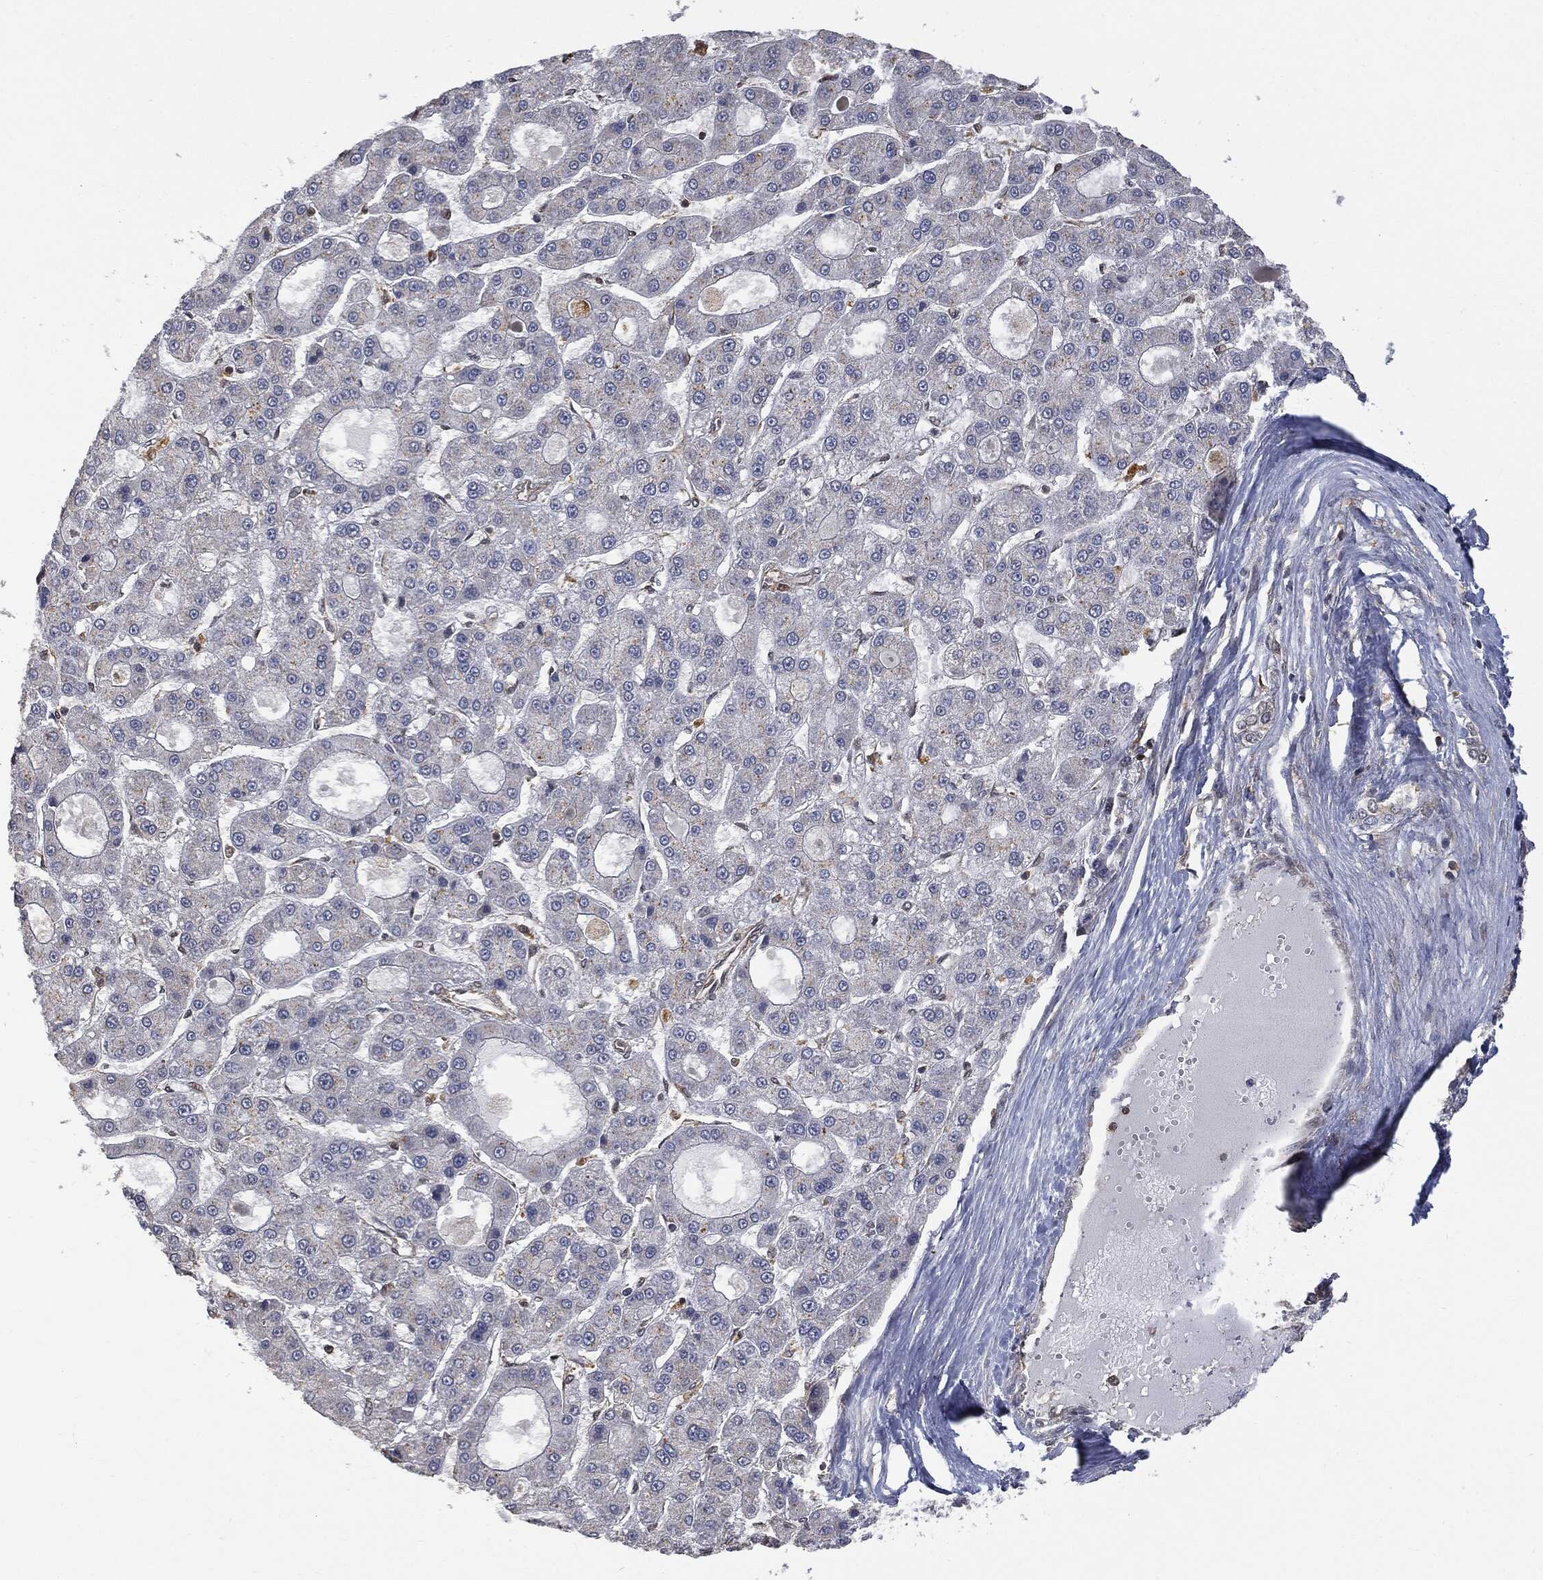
{"staining": {"intensity": "negative", "quantity": "none", "location": "none"}, "tissue": "liver cancer", "cell_type": "Tumor cells", "image_type": "cancer", "snomed": [{"axis": "morphology", "description": "Carcinoma, Hepatocellular, NOS"}, {"axis": "topography", "description": "Liver"}], "caption": "DAB (3,3'-diaminobenzidine) immunohistochemical staining of liver cancer (hepatocellular carcinoma) demonstrates no significant staining in tumor cells.", "gene": "PSMB10", "patient": {"sex": "male", "age": 70}}